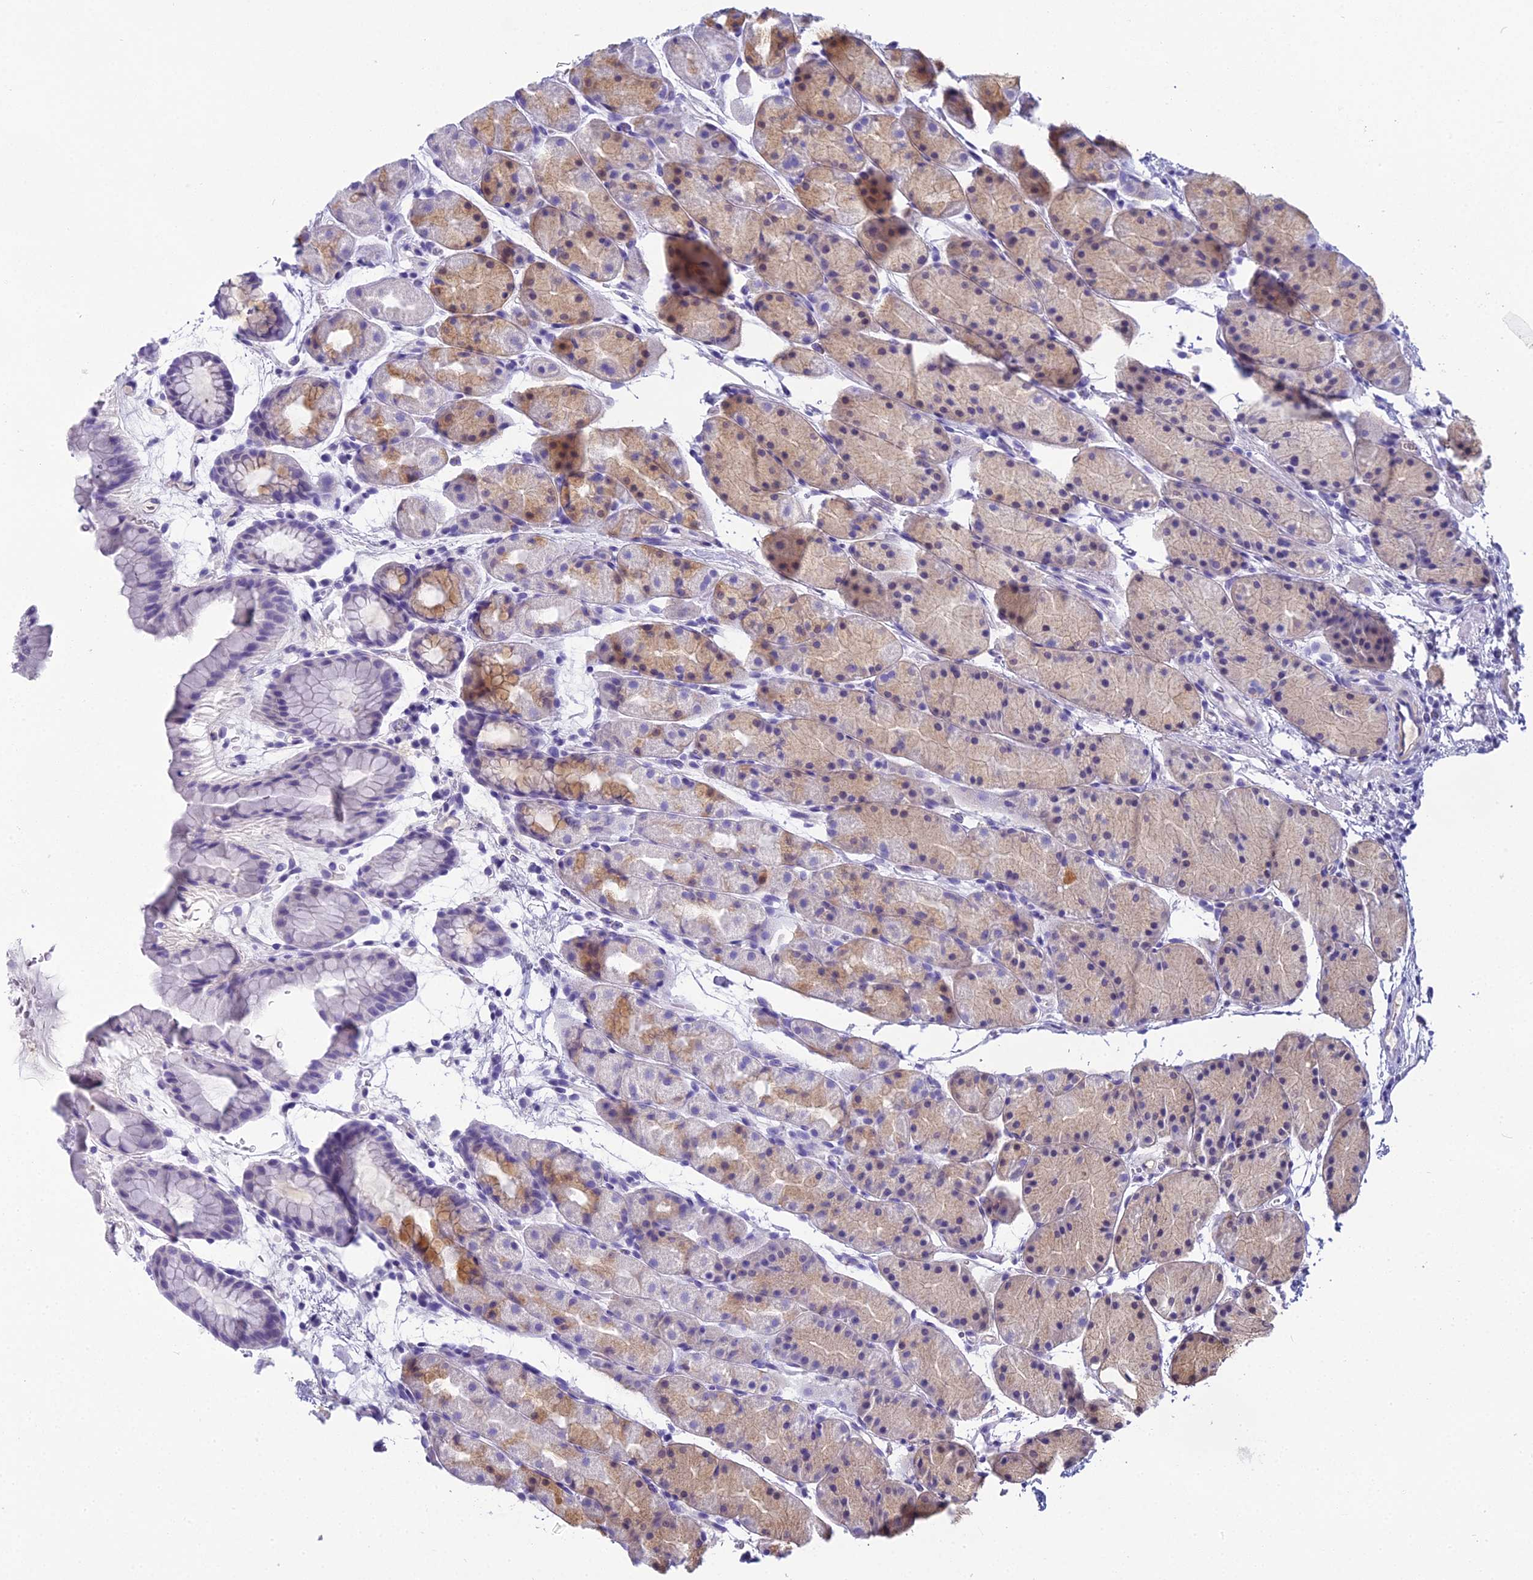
{"staining": {"intensity": "moderate", "quantity": "<25%", "location": "cytoplasmic/membranous"}, "tissue": "stomach", "cell_type": "Glandular cells", "image_type": "normal", "snomed": [{"axis": "morphology", "description": "Normal tissue, NOS"}, {"axis": "topography", "description": "Stomach, upper"}, {"axis": "topography", "description": "Stomach"}], "caption": "Immunohistochemistry image of benign stomach: stomach stained using immunohistochemistry (IHC) reveals low levels of moderate protein expression localized specifically in the cytoplasmic/membranous of glandular cells, appearing as a cytoplasmic/membranous brown color.", "gene": "UNC80", "patient": {"sex": "male", "age": 47}}